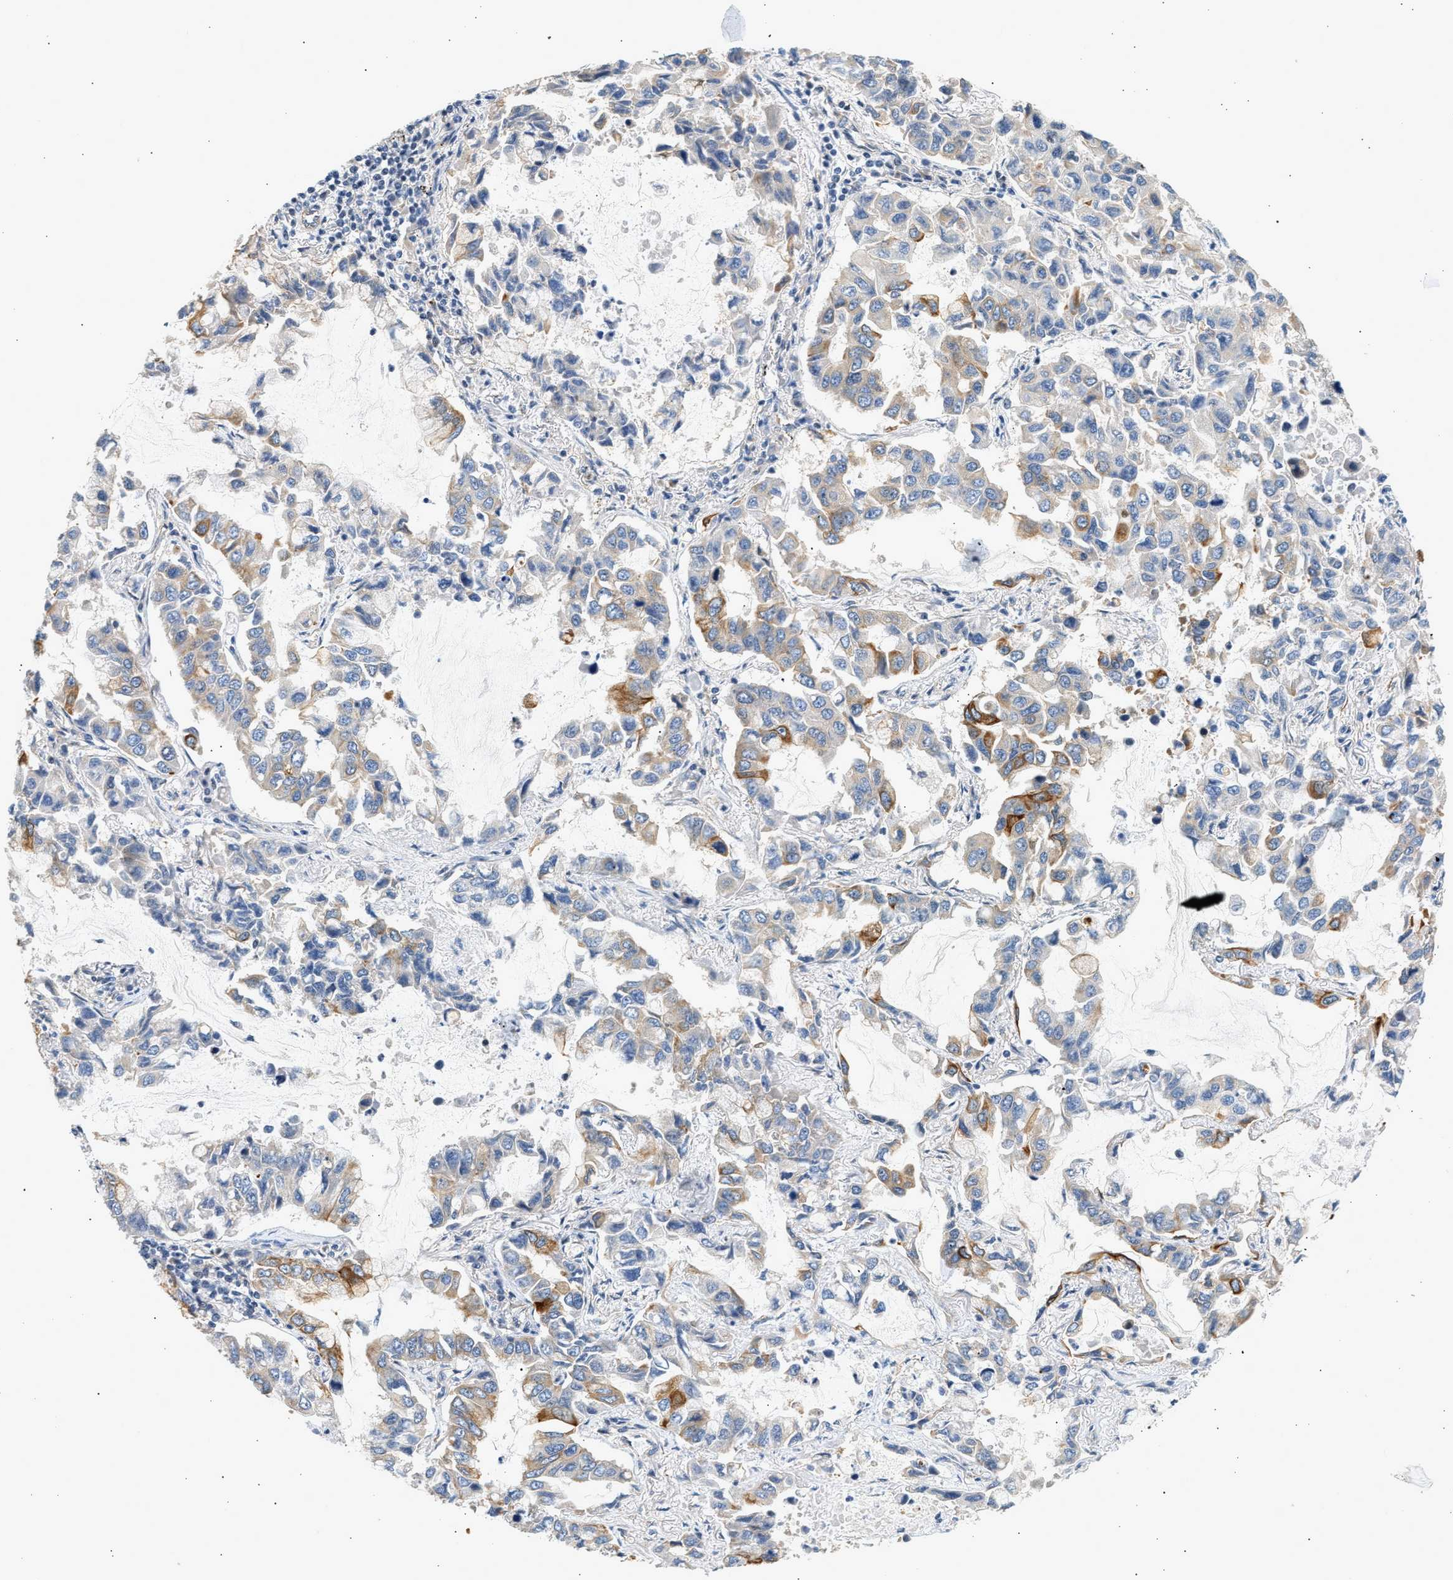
{"staining": {"intensity": "strong", "quantity": "<25%", "location": "cytoplasmic/membranous"}, "tissue": "lung cancer", "cell_type": "Tumor cells", "image_type": "cancer", "snomed": [{"axis": "morphology", "description": "Adenocarcinoma, NOS"}, {"axis": "topography", "description": "Lung"}], "caption": "Human lung adenocarcinoma stained for a protein (brown) exhibits strong cytoplasmic/membranous positive expression in about <25% of tumor cells.", "gene": "WDR31", "patient": {"sex": "male", "age": 64}}